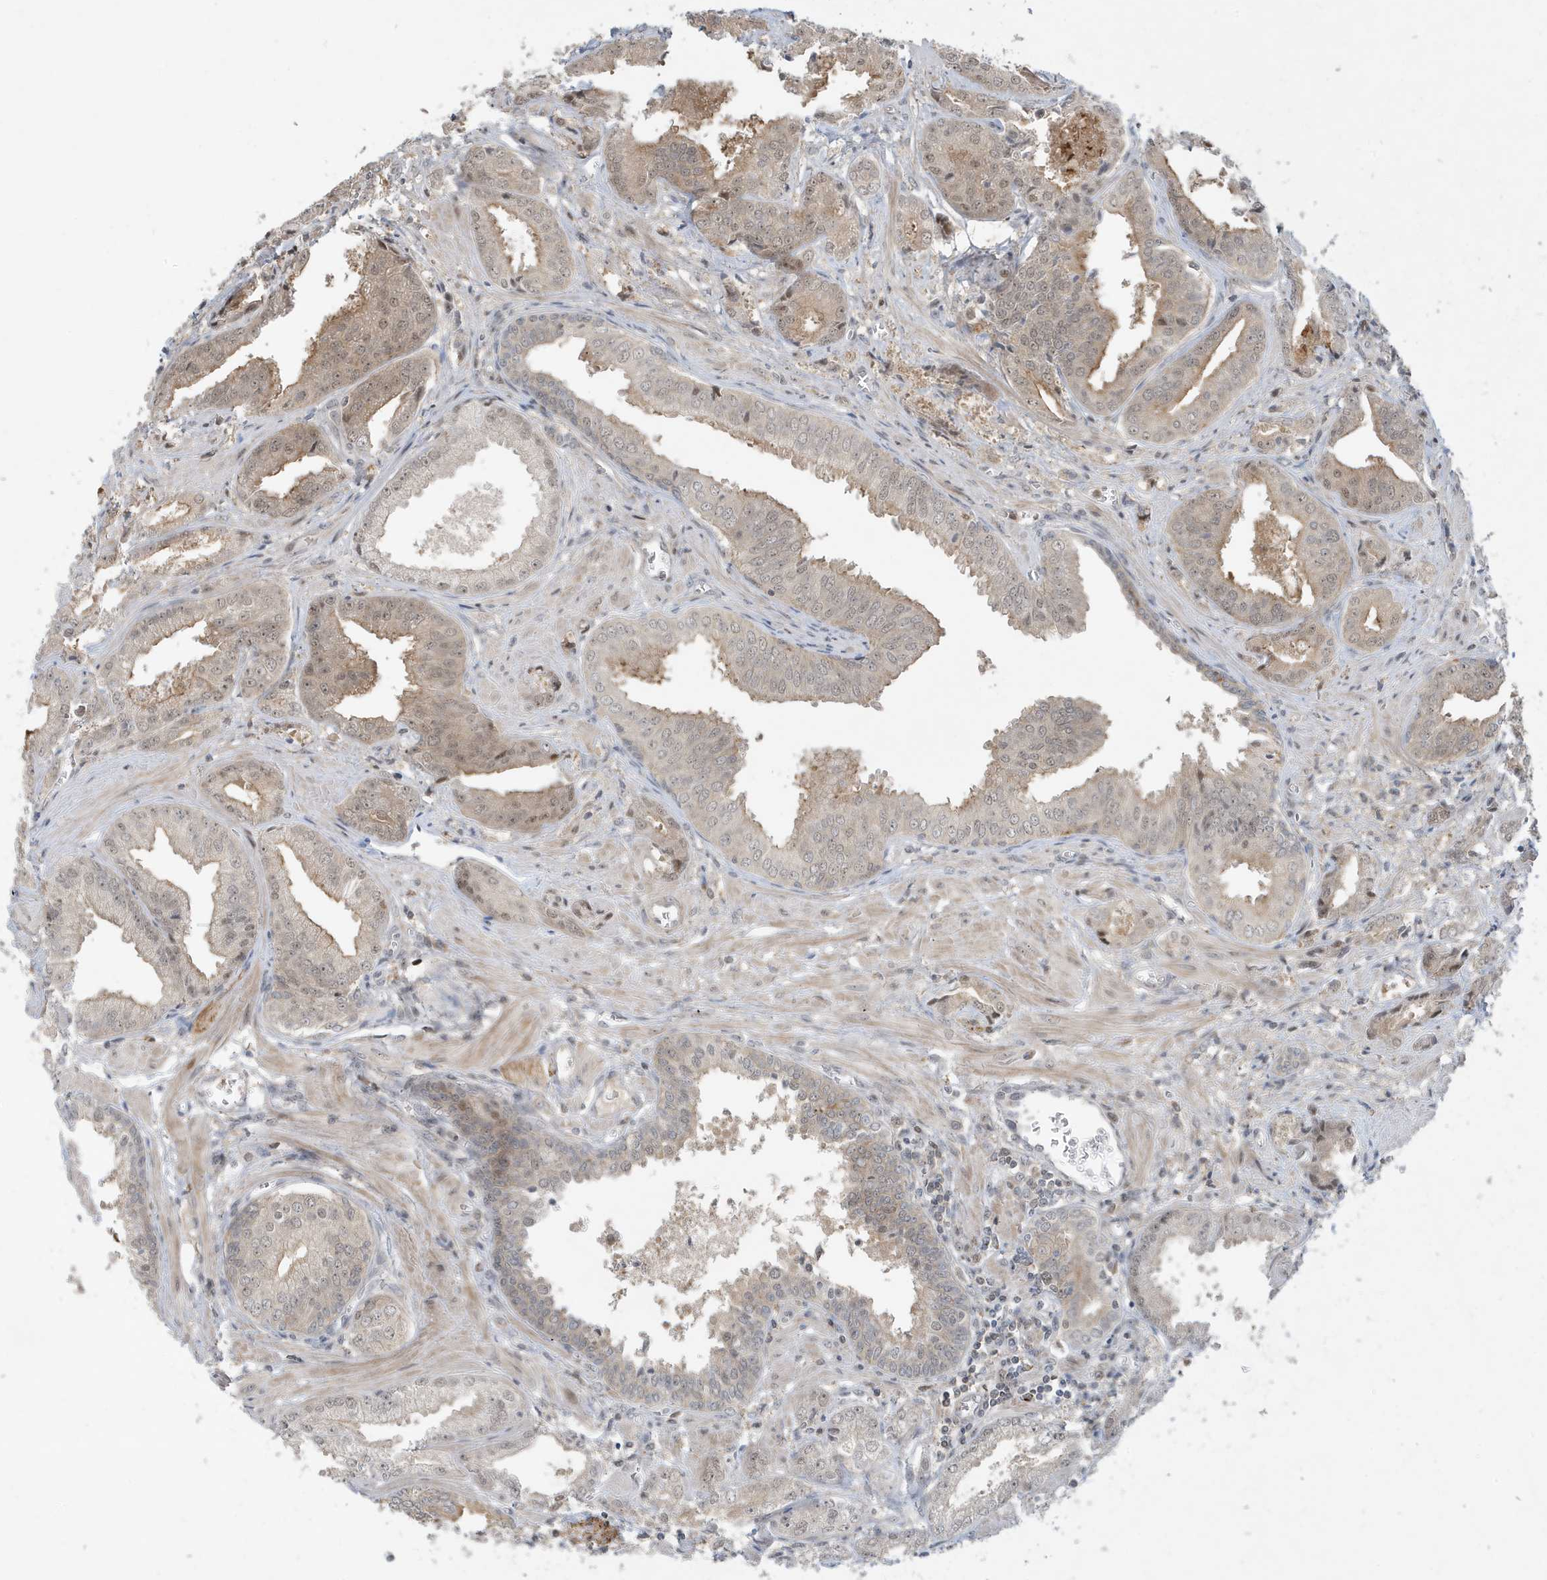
{"staining": {"intensity": "weak", "quantity": "25%-75%", "location": "cytoplasmic/membranous,nuclear"}, "tissue": "prostate cancer", "cell_type": "Tumor cells", "image_type": "cancer", "snomed": [{"axis": "morphology", "description": "Adenocarcinoma, Low grade"}, {"axis": "topography", "description": "Prostate"}], "caption": "Prostate cancer stained with a protein marker shows weak staining in tumor cells.", "gene": "PRRT3", "patient": {"sex": "male", "age": 67}}